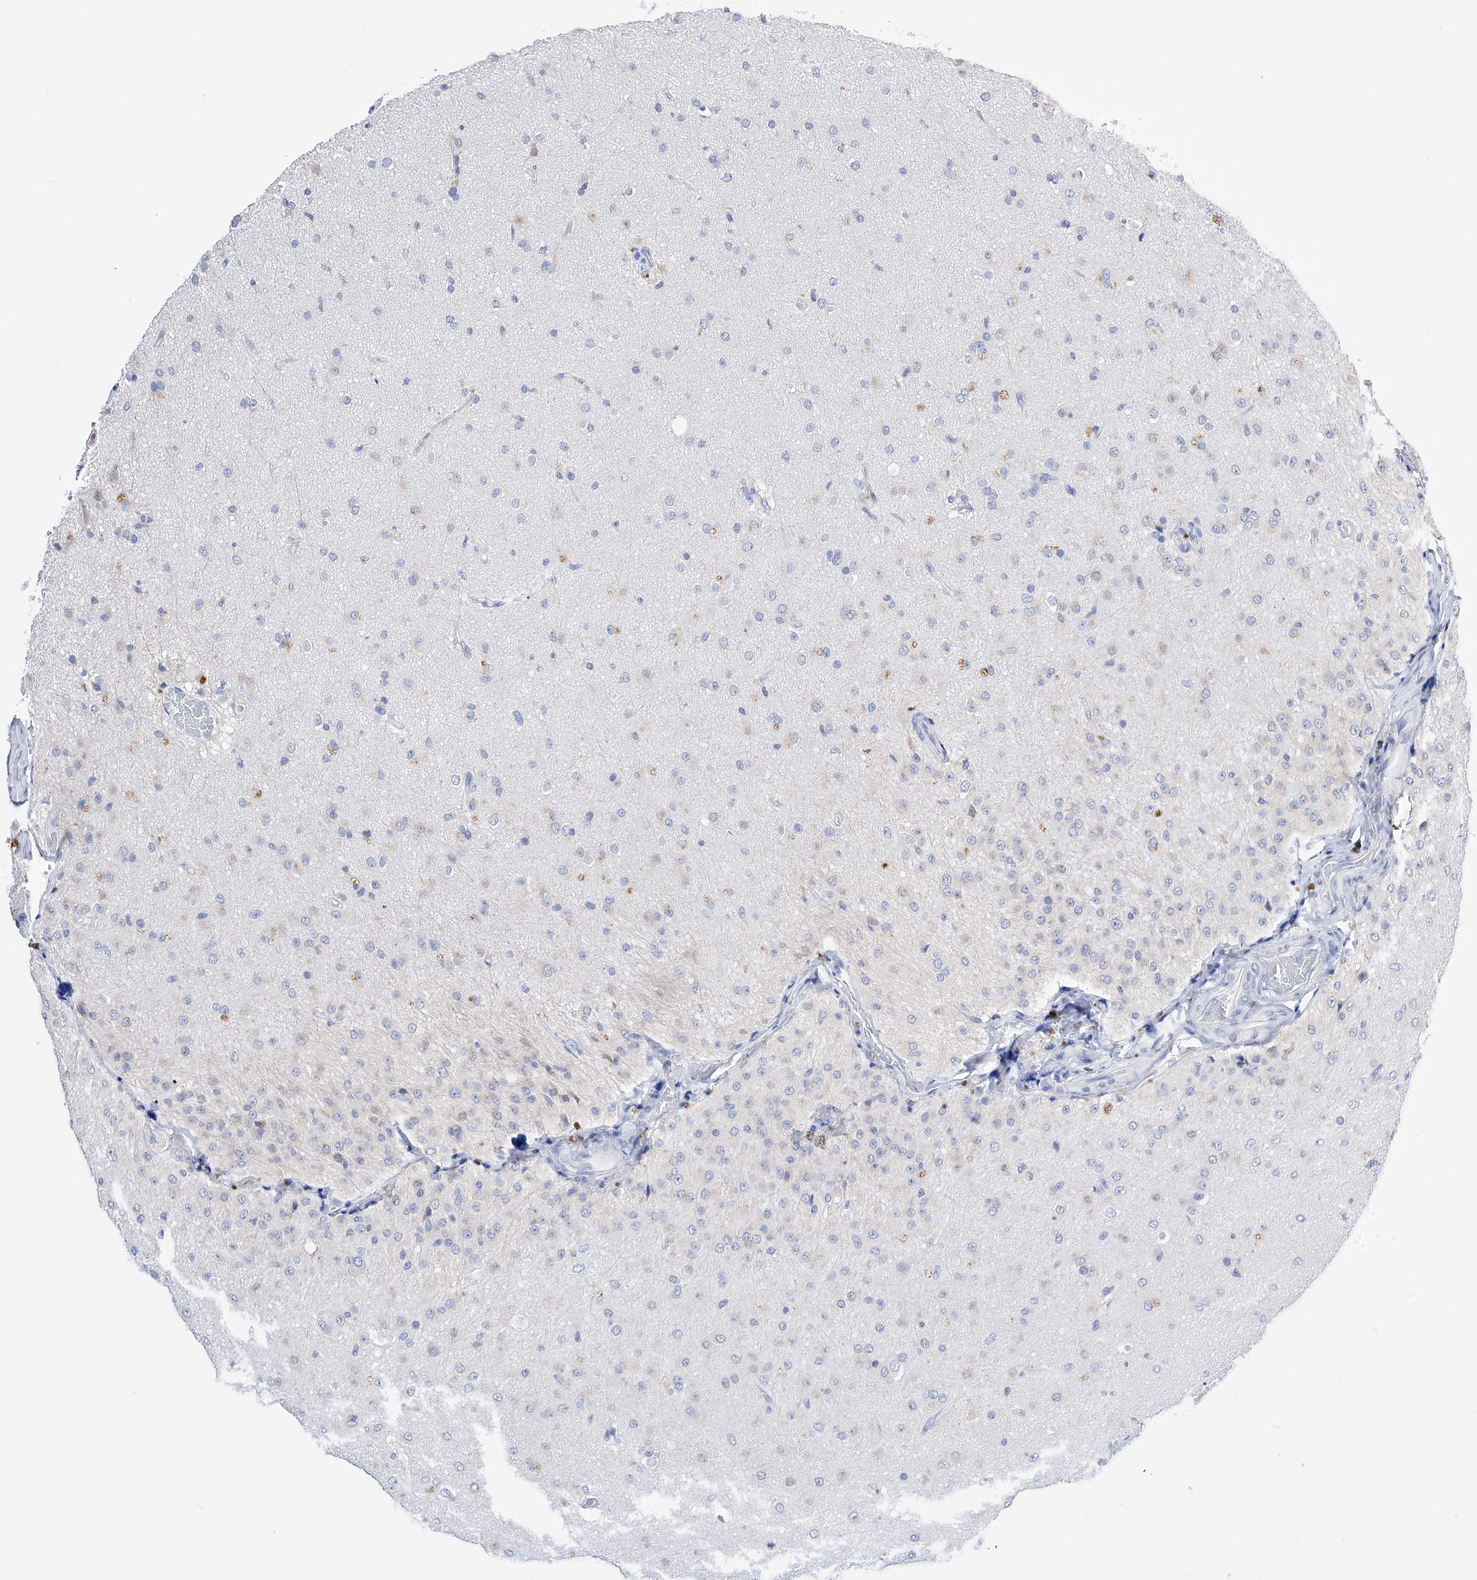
{"staining": {"intensity": "negative", "quantity": "none", "location": "none"}, "tissue": "glioma", "cell_type": "Tumor cells", "image_type": "cancer", "snomed": [{"axis": "morphology", "description": "Glioma, malignant, Low grade"}, {"axis": "topography", "description": "Brain"}], "caption": "Immunohistochemistry (IHC) photomicrograph of neoplastic tissue: human malignant glioma (low-grade) stained with DAB demonstrates no significant protein positivity in tumor cells.", "gene": "PDIA5", "patient": {"sex": "male", "age": 65}}